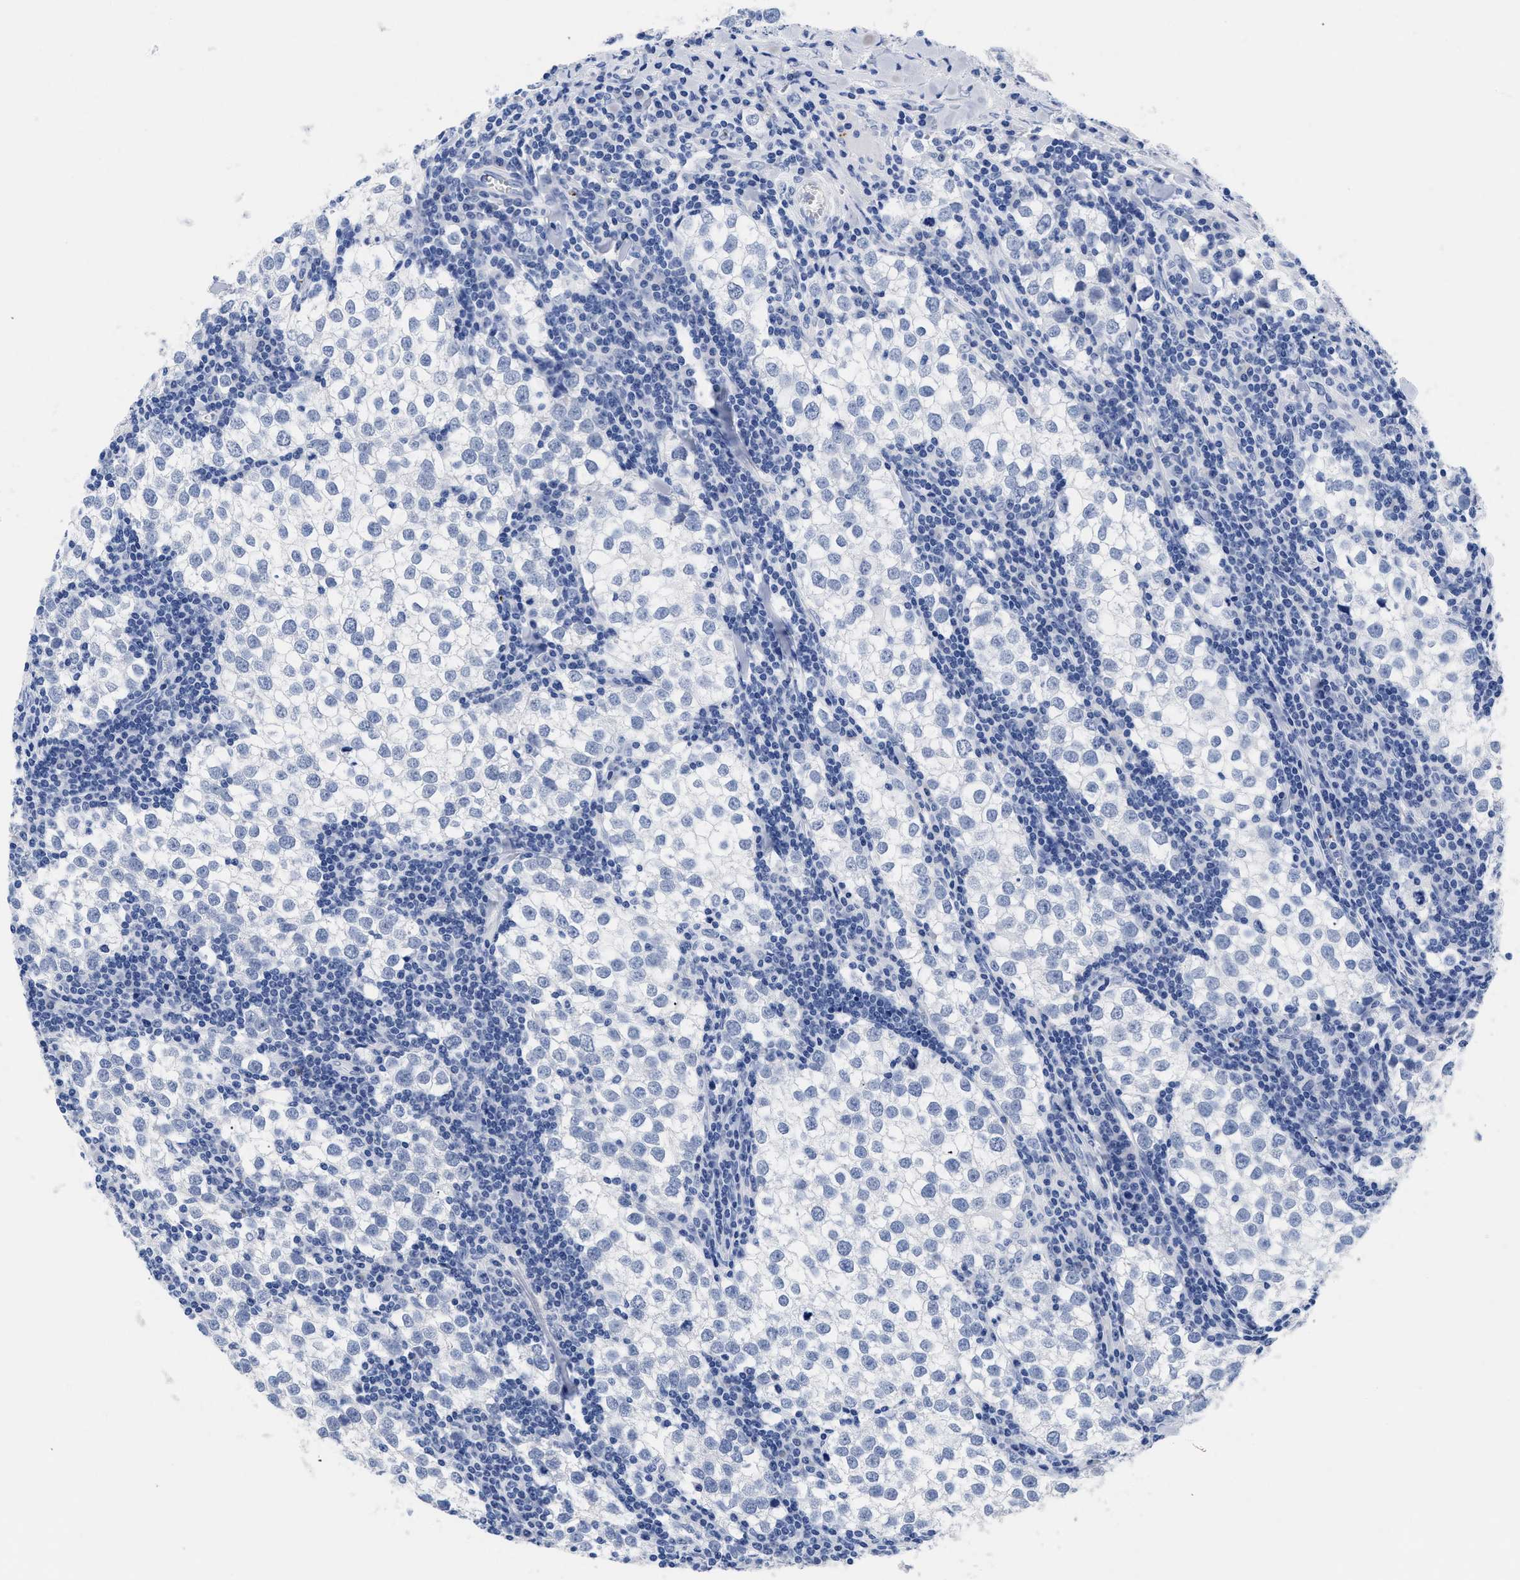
{"staining": {"intensity": "negative", "quantity": "none", "location": "none"}, "tissue": "testis cancer", "cell_type": "Tumor cells", "image_type": "cancer", "snomed": [{"axis": "morphology", "description": "Seminoma, NOS"}, {"axis": "morphology", "description": "Carcinoma, Embryonal, NOS"}, {"axis": "topography", "description": "Testis"}], "caption": "High magnification brightfield microscopy of testis cancer (seminoma) stained with DAB (3,3'-diaminobenzidine) (brown) and counterstained with hematoxylin (blue): tumor cells show no significant expression.", "gene": "TREML1", "patient": {"sex": "male", "age": 36}}